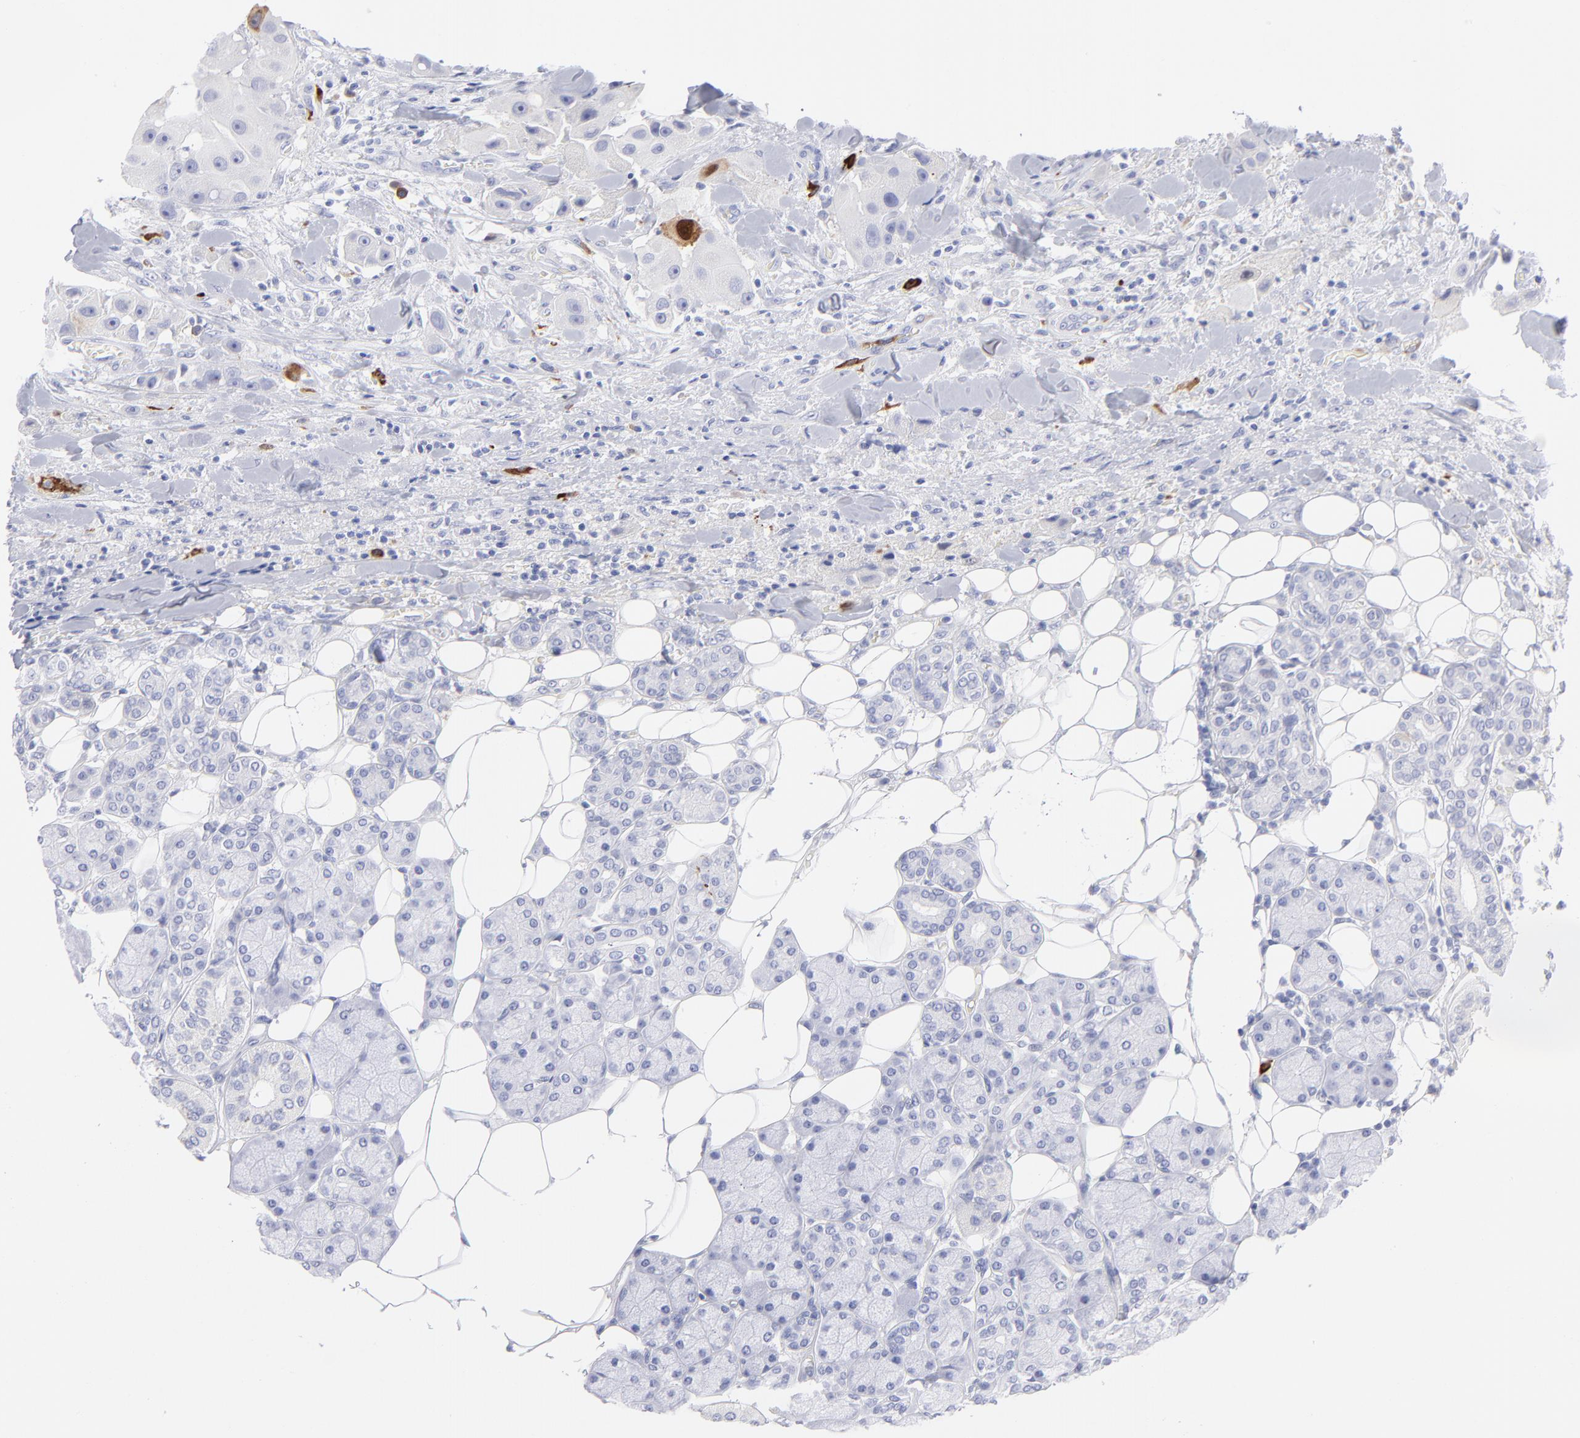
{"staining": {"intensity": "strong", "quantity": "<25%", "location": "cytoplasmic/membranous"}, "tissue": "head and neck cancer", "cell_type": "Tumor cells", "image_type": "cancer", "snomed": [{"axis": "morphology", "description": "Normal tissue, NOS"}, {"axis": "morphology", "description": "Adenocarcinoma, NOS"}, {"axis": "topography", "description": "Salivary gland"}, {"axis": "topography", "description": "Head-Neck"}], "caption": "Immunohistochemistry of head and neck adenocarcinoma shows medium levels of strong cytoplasmic/membranous expression in about <25% of tumor cells.", "gene": "CCNB1", "patient": {"sex": "male", "age": 80}}